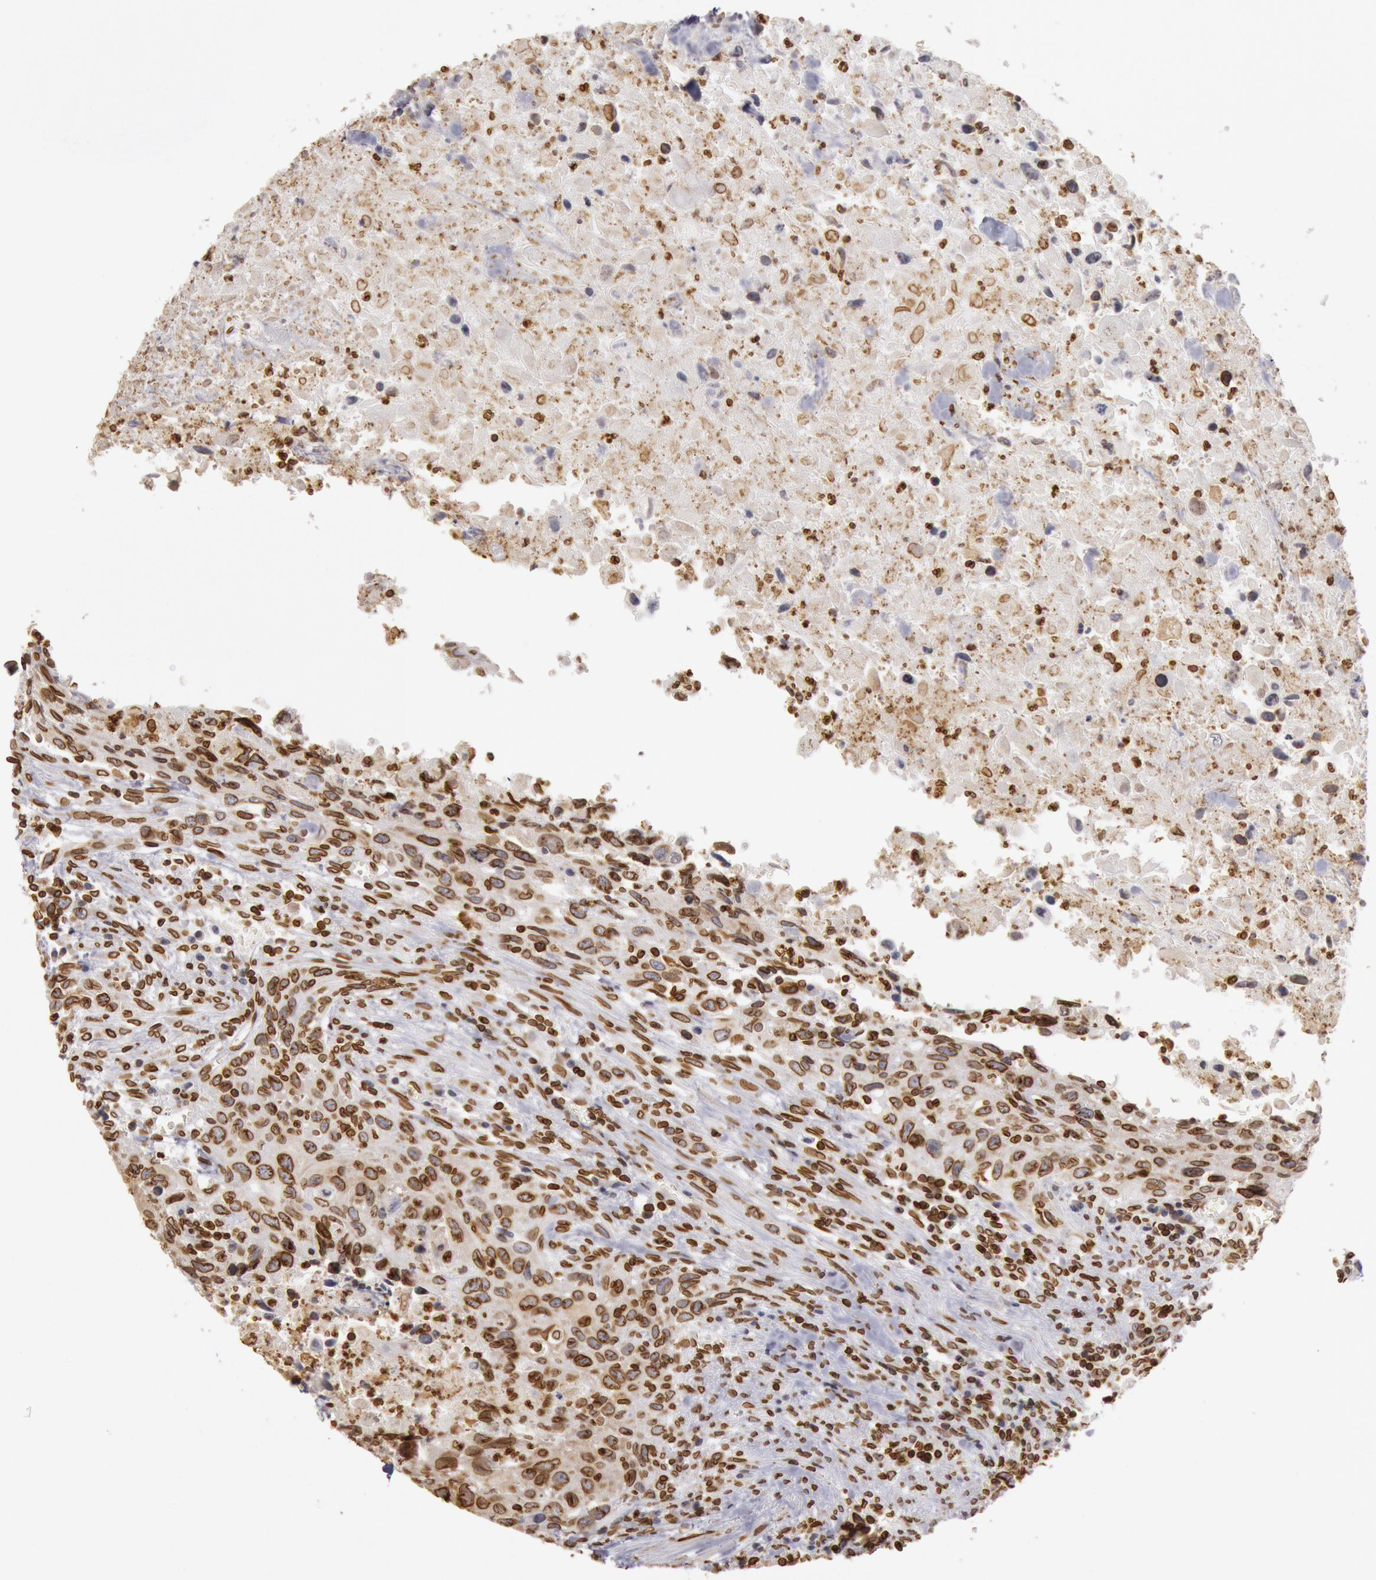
{"staining": {"intensity": "strong", "quantity": ">75%", "location": "cytoplasmic/membranous,nuclear"}, "tissue": "urothelial cancer", "cell_type": "Tumor cells", "image_type": "cancer", "snomed": [{"axis": "morphology", "description": "Urothelial carcinoma, High grade"}, {"axis": "topography", "description": "Urinary bladder"}], "caption": "Immunohistochemical staining of human urothelial cancer shows high levels of strong cytoplasmic/membranous and nuclear staining in about >75% of tumor cells.", "gene": "SUN2", "patient": {"sex": "male", "age": 71}}